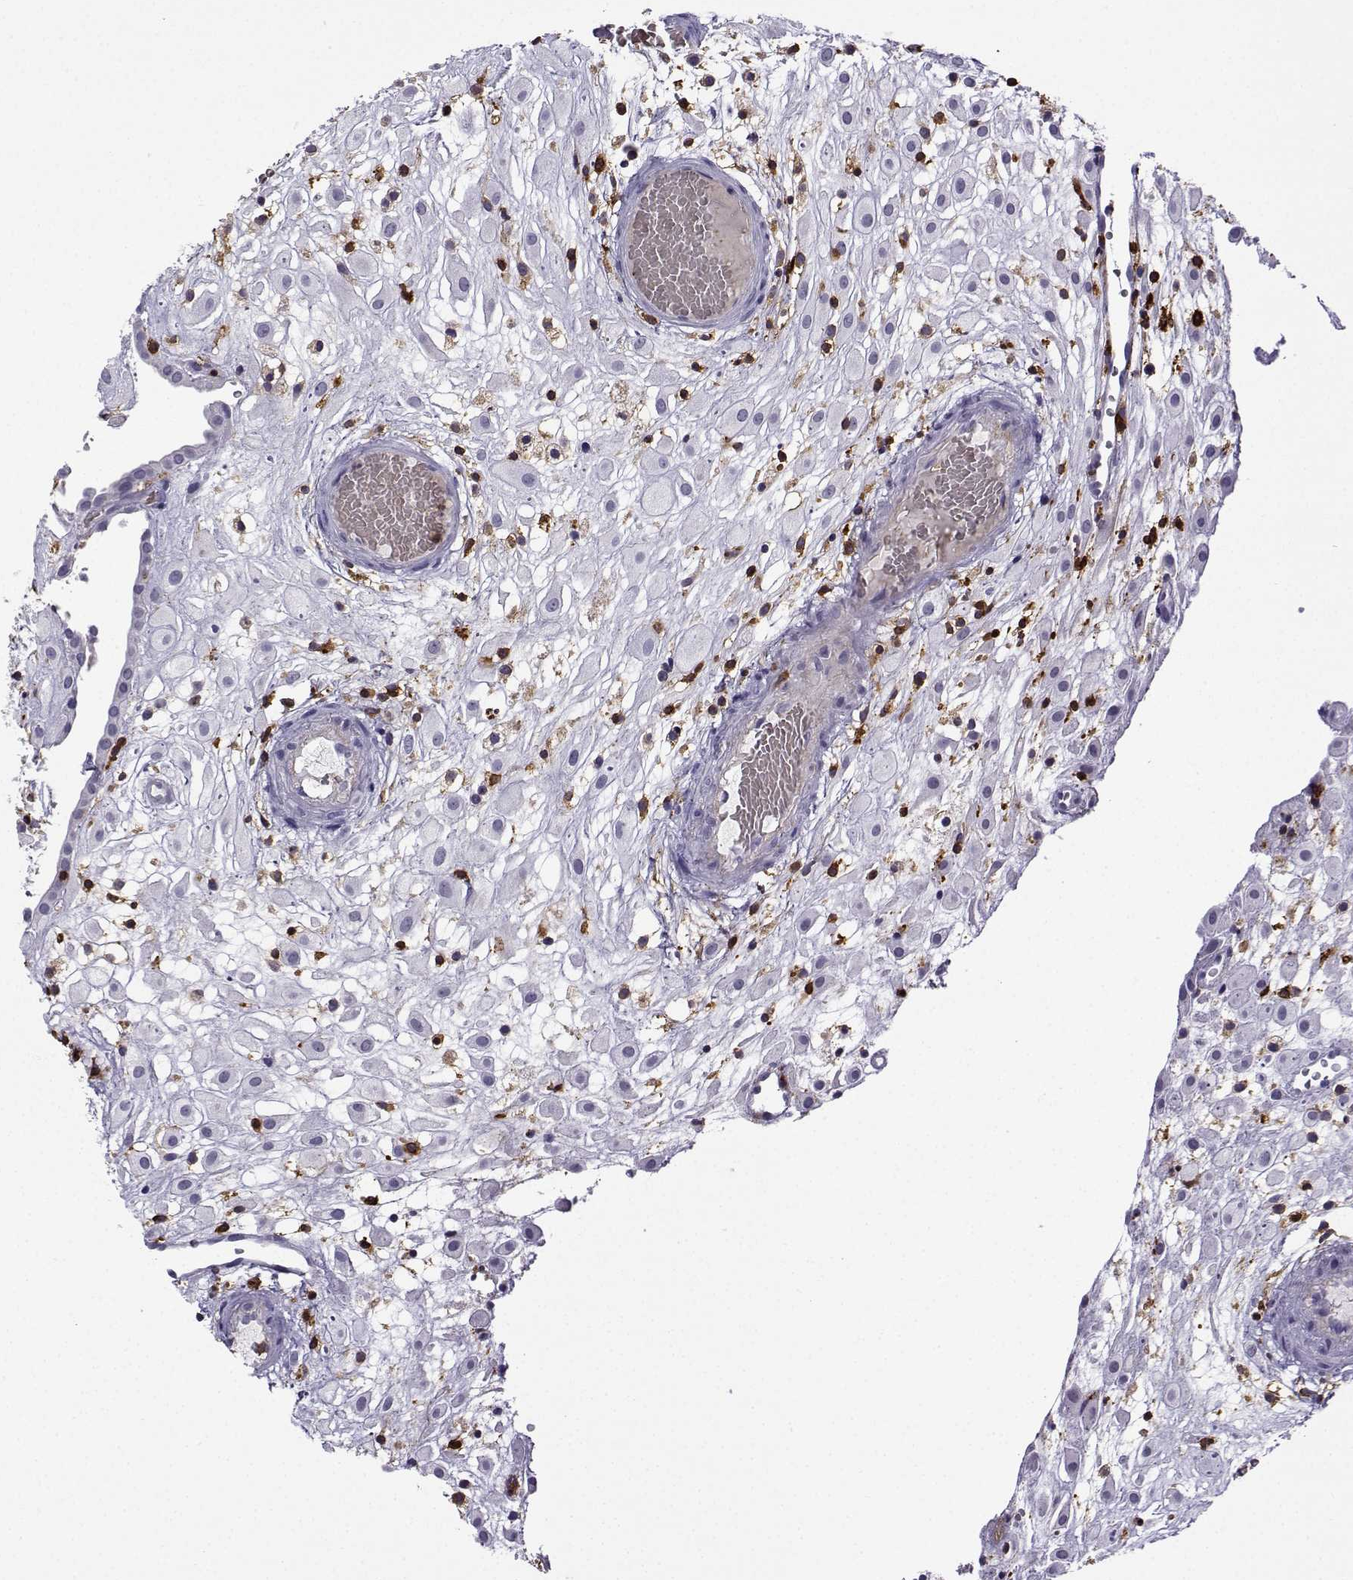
{"staining": {"intensity": "negative", "quantity": "none", "location": "none"}, "tissue": "placenta", "cell_type": "Decidual cells", "image_type": "normal", "snomed": [{"axis": "morphology", "description": "Normal tissue, NOS"}, {"axis": "topography", "description": "Placenta"}], "caption": "The image displays no significant staining in decidual cells of placenta. Nuclei are stained in blue.", "gene": "DOCK10", "patient": {"sex": "female", "age": 24}}